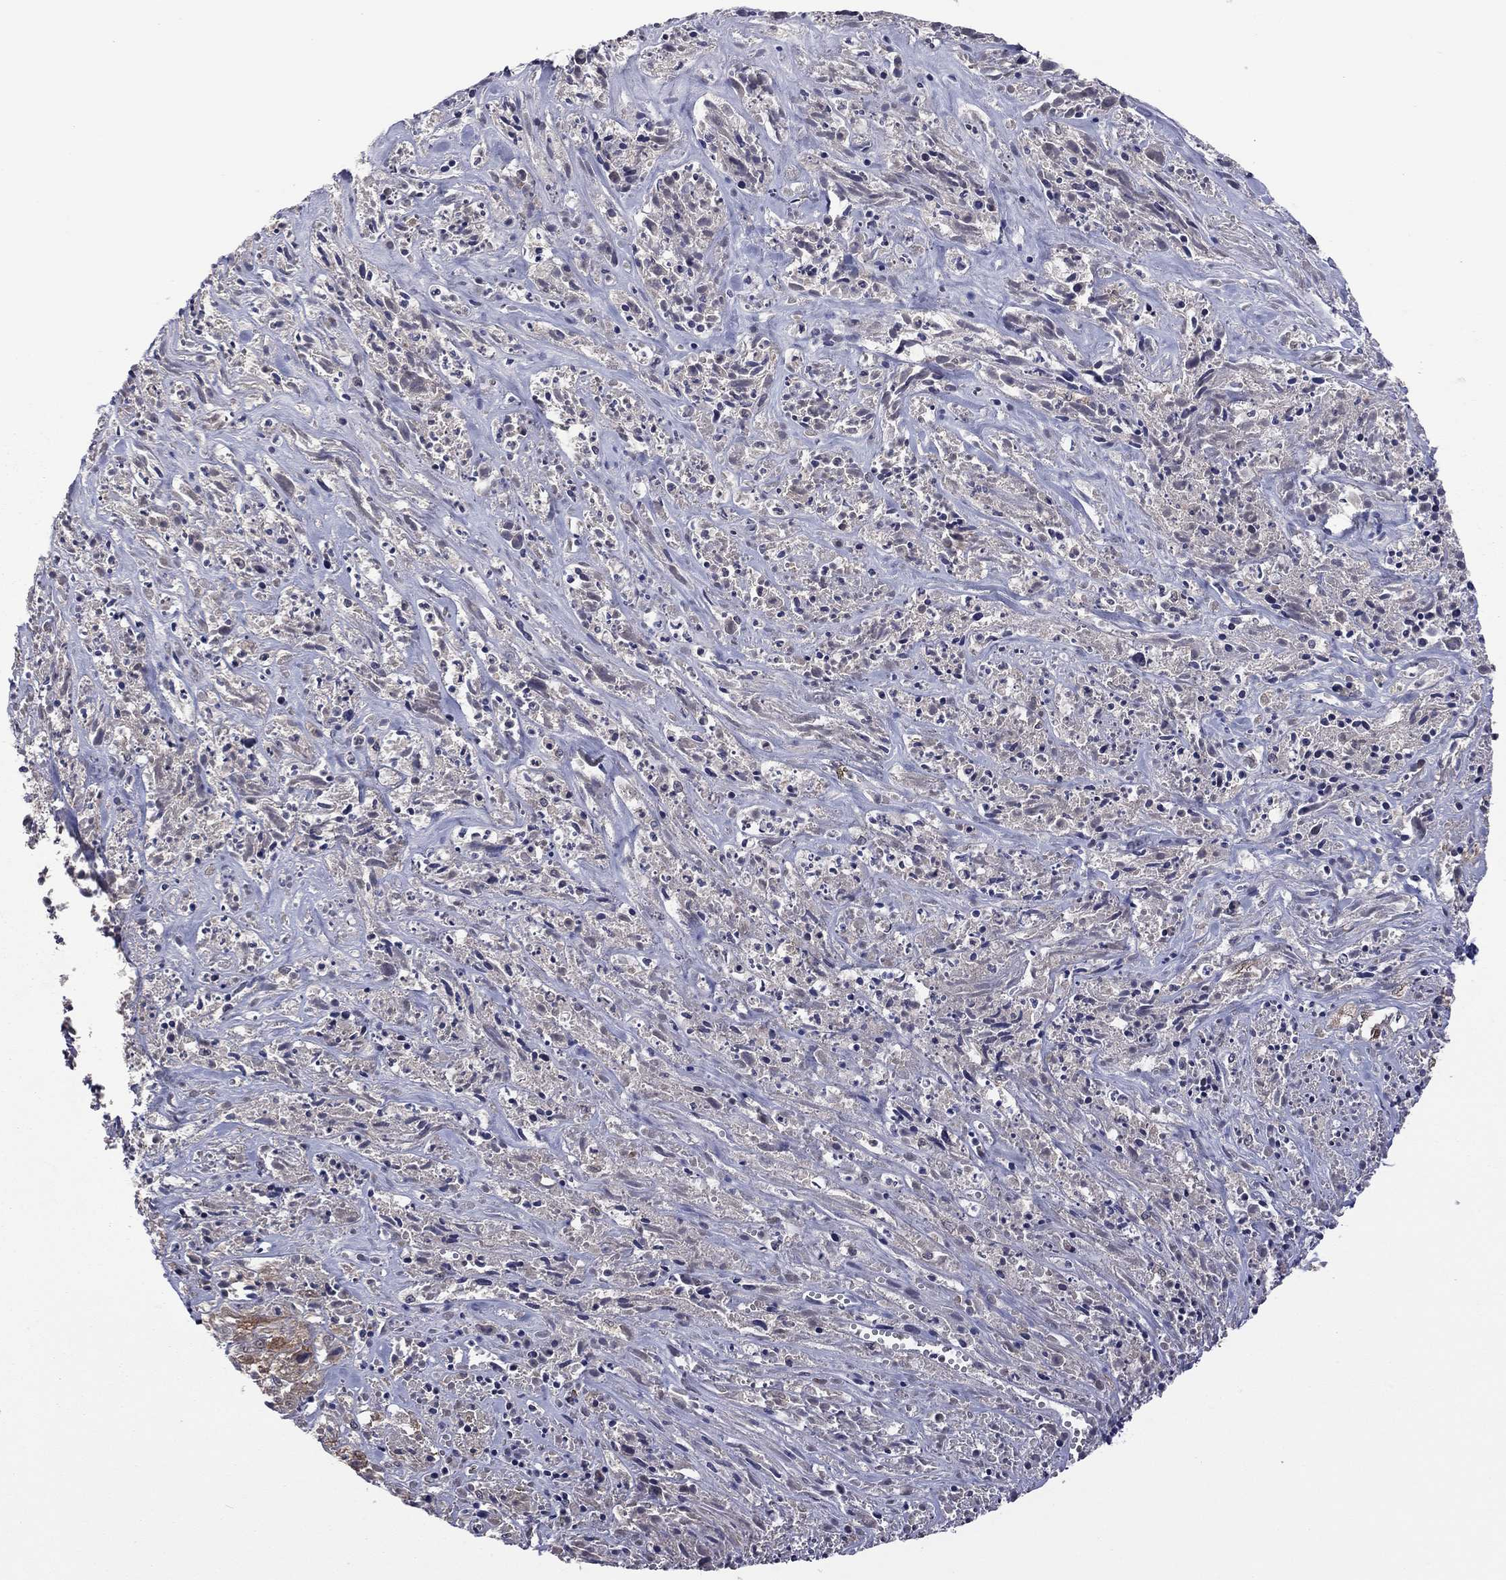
{"staining": {"intensity": "strong", "quantity": "25%-75%", "location": "cytoplasmic/membranous"}, "tissue": "melanoma", "cell_type": "Tumor cells", "image_type": "cancer", "snomed": [{"axis": "morphology", "description": "Malignant melanoma, NOS"}, {"axis": "topography", "description": "Skin"}], "caption": "Tumor cells reveal high levels of strong cytoplasmic/membranous staining in approximately 25%-75% of cells in melanoma.", "gene": "GPAA1", "patient": {"sex": "female", "age": 91}}